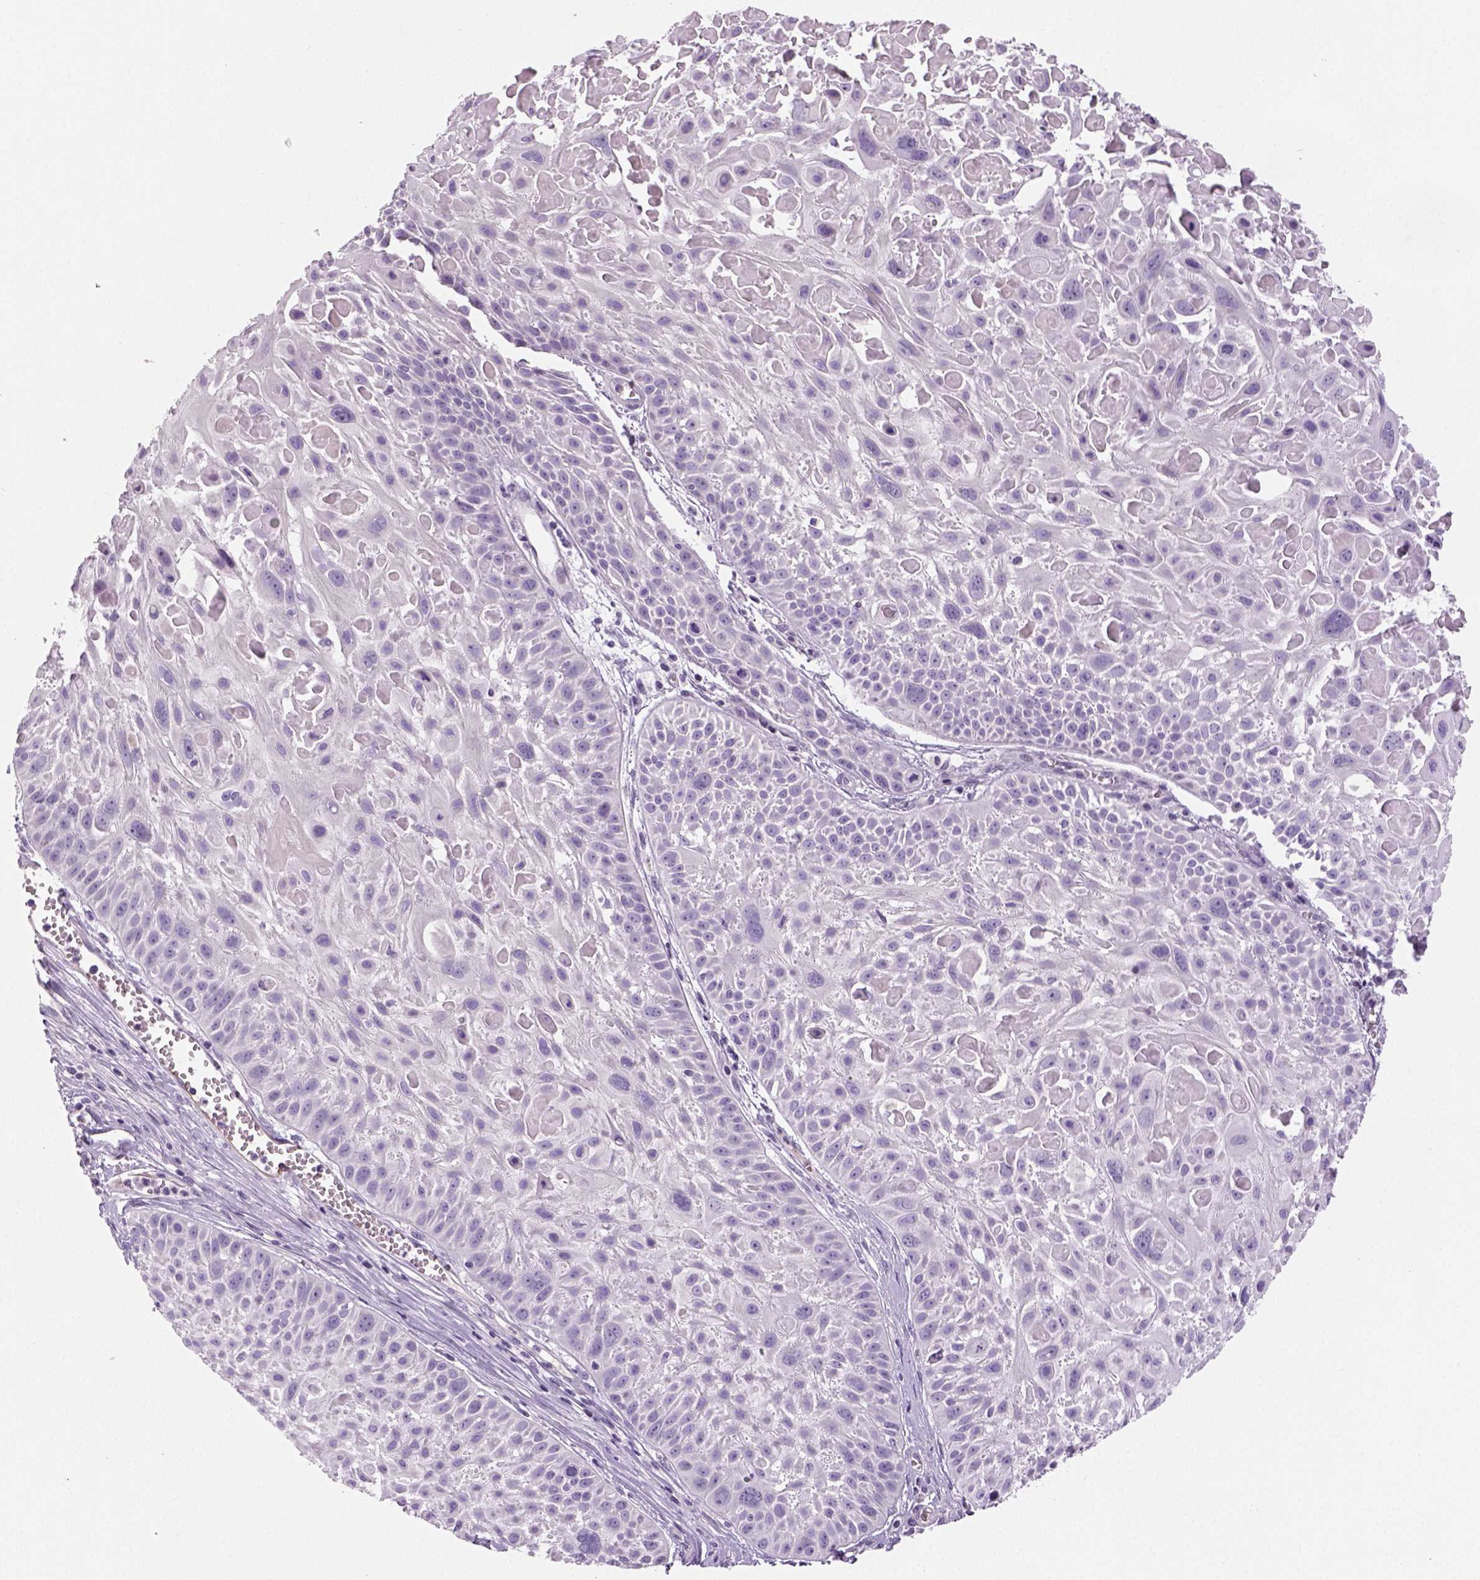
{"staining": {"intensity": "negative", "quantity": "none", "location": "none"}, "tissue": "skin cancer", "cell_type": "Tumor cells", "image_type": "cancer", "snomed": [{"axis": "morphology", "description": "Squamous cell carcinoma, NOS"}, {"axis": "topography", "description": "Skin"}, {"axis": "topography", "description": "Anal"}], "caption": "Tumor cells show no significant expression in skin cancer. The staining is performed using DAB (3,3'-diaminobenzidine) brown chromogen with nuclei counter-stained in using hematoxylin.", "gene": "TSPAN7", "patient": {"sex": "female", "age": 75}}